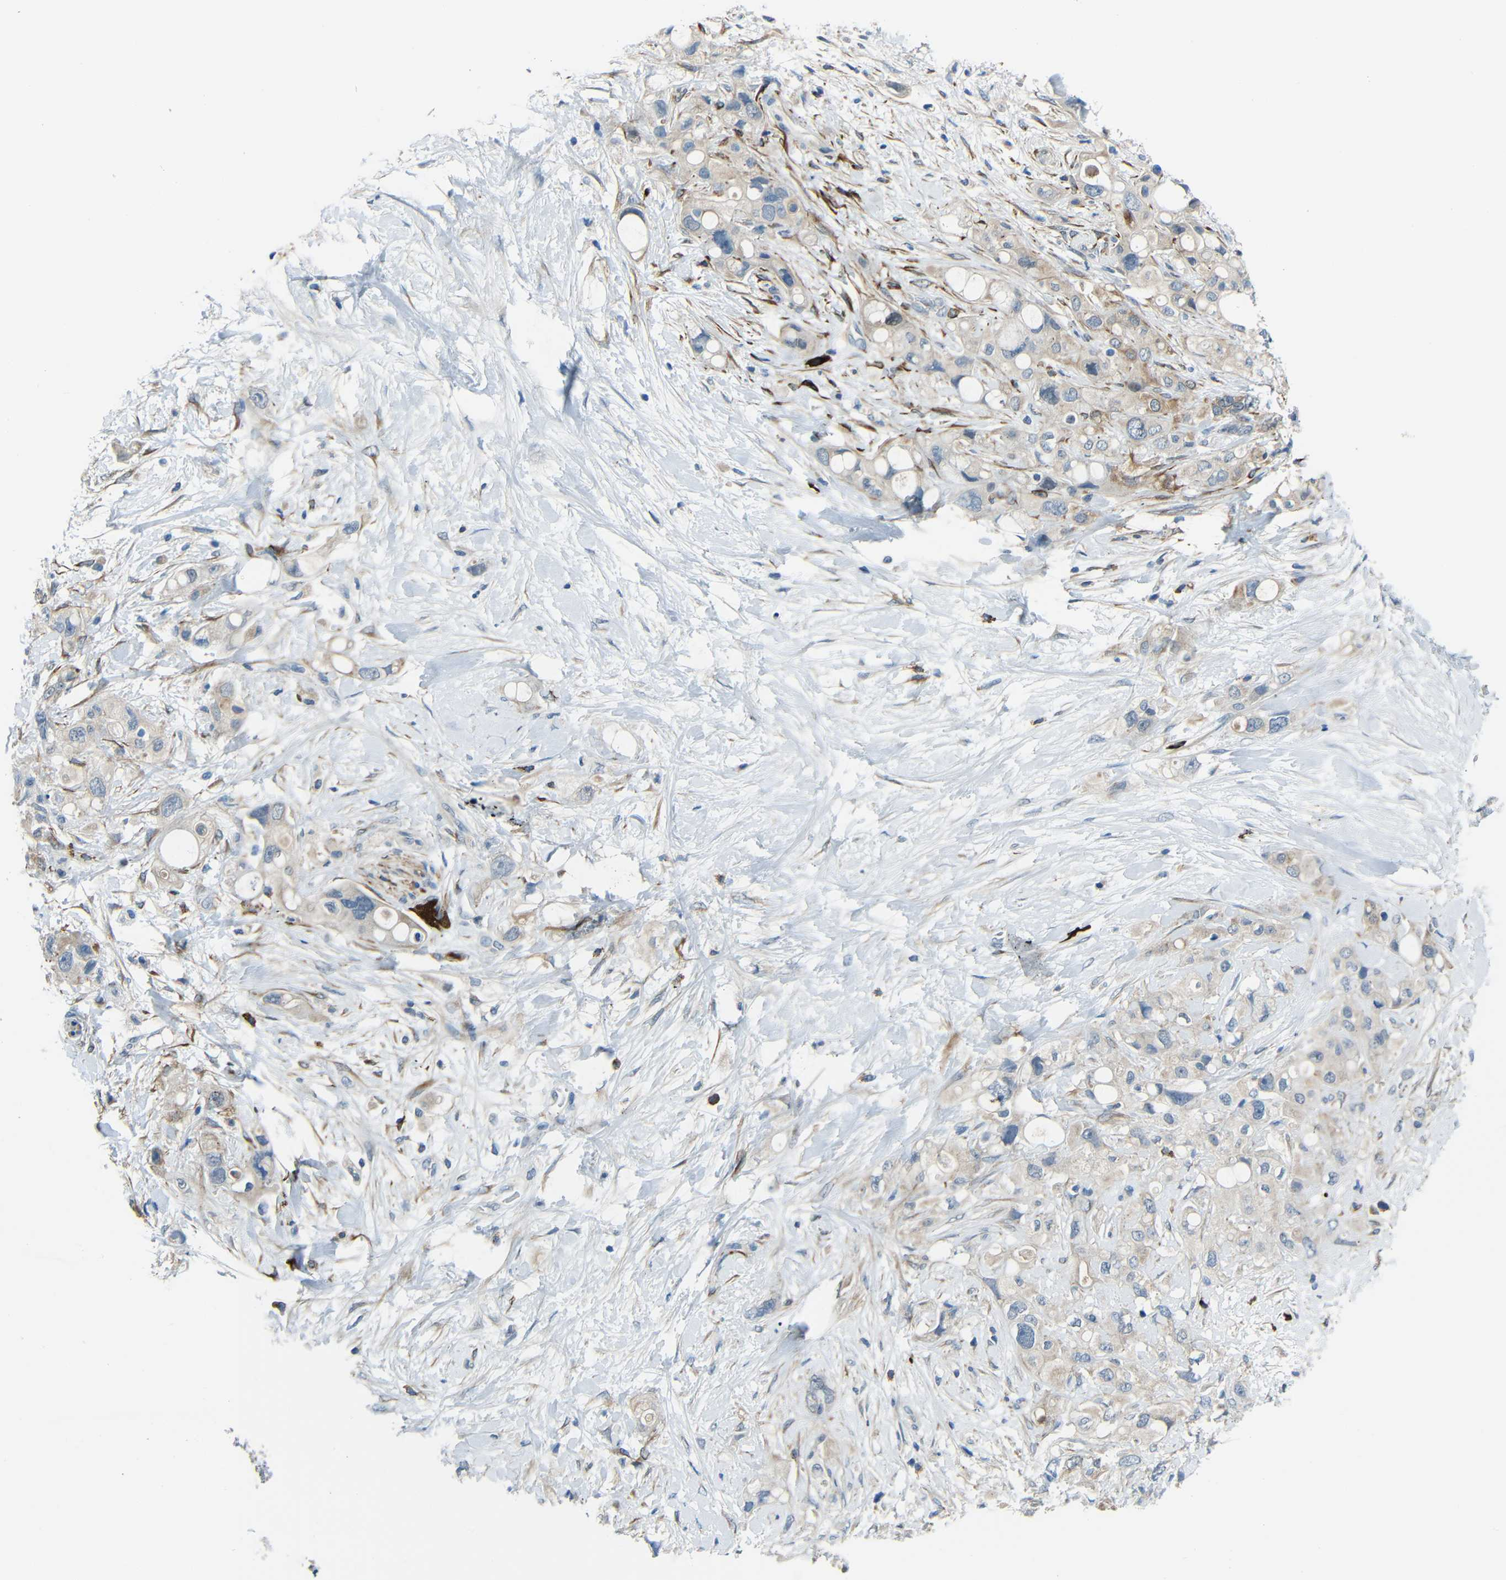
{"staining": {"intensity": "weak", "quantity": ">75%", "location": "cytoplasmic/membranous"}, "tissue": "pancreatic cancer", "cell_type": "Tumor cells", "image_type": "cancer", "snomed": [{"axis": "morphology", "description": "Adenocarcinoma, NOS"}, {"axis": "topography", "description": "Pancreas"}], "caption": "The histopathology image shows staining of pancreatic cancer, revealing weak cytoplasmic/membranous protein staining (brown color) within tumor cells.", "gene": "DCLK1", "patient": {"sex": "female", "age": 56}}